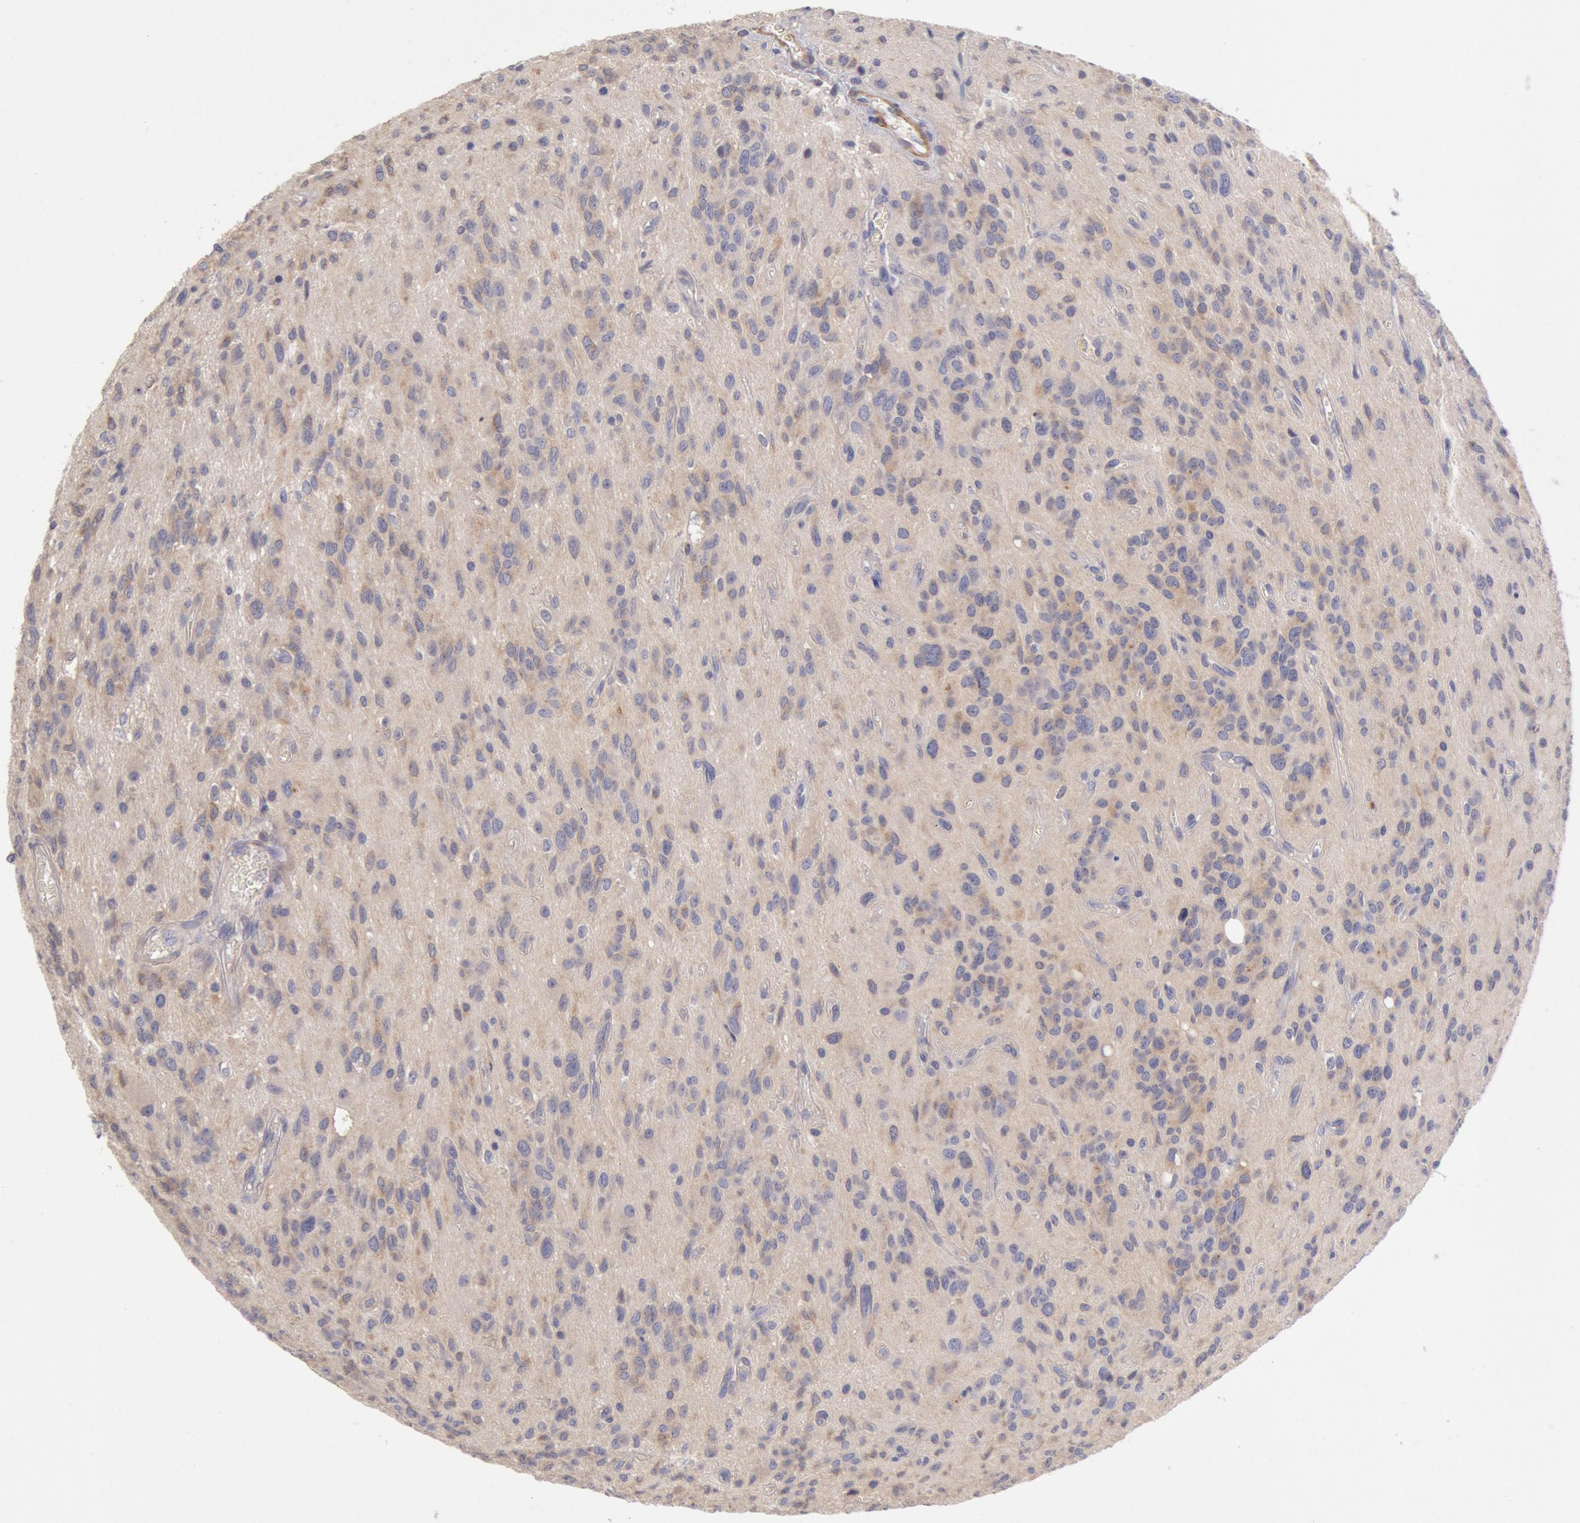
{"staining": {"intensity": "weak", "quantity": "25%-75%", "location": "cytoplasmic/membranous"}, "tissue": "glioma", "cell_type": "Tumor cells", "image_type": "cancer", "snomed": [{"axis": "morphology", "description": "Glioma, malignant, Low grade"}, {"axis": "topography", "description": "Brain"}], "caption": "An immunohistochemistry micrograph of tumor tissue is shown. Protein staining in brown labels weak cytoplasmic/membranous positivity in glioma within tumor cells.", "gene": "TMED8", "patient": {"sex": "female", "age": 15}}